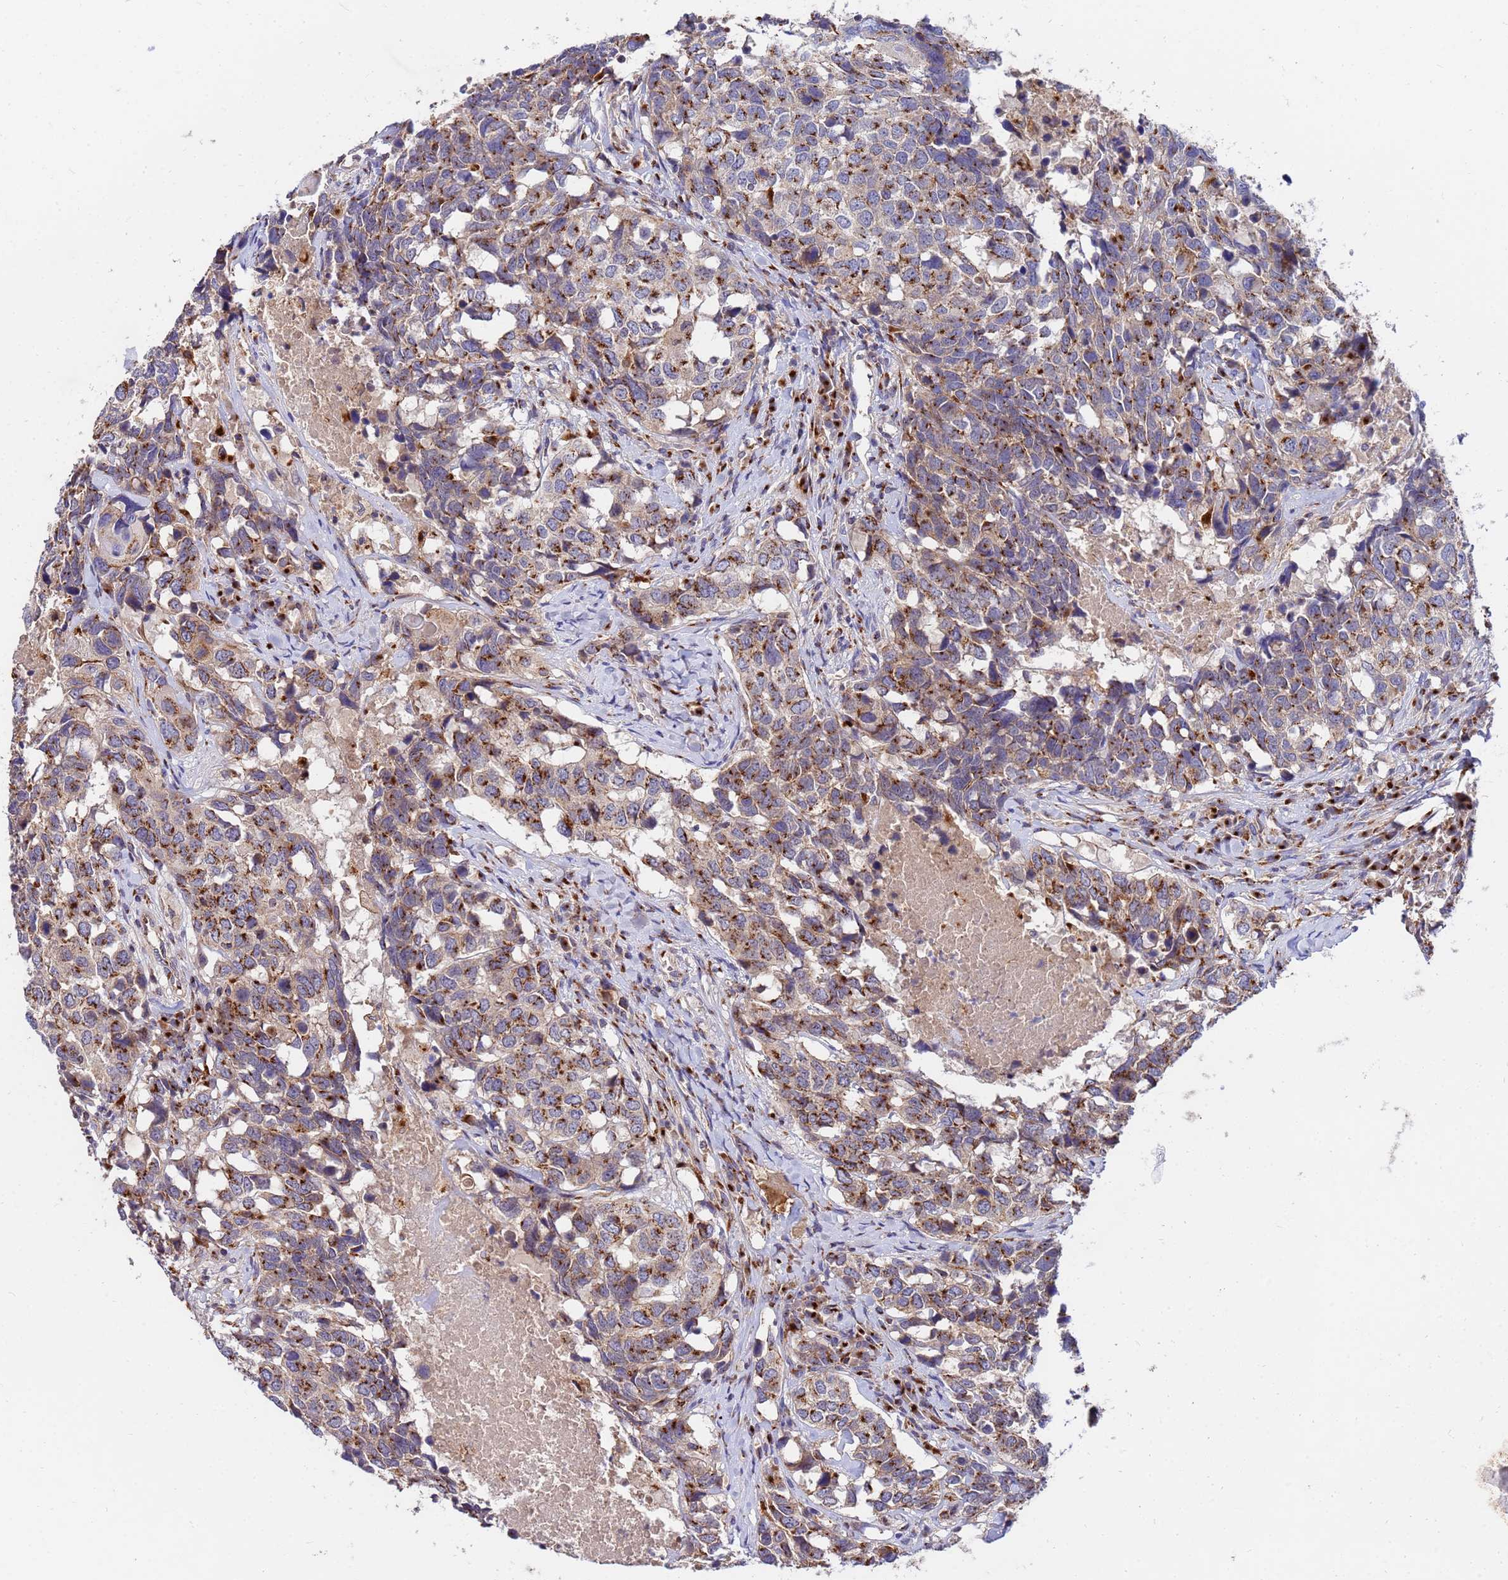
{"staining": {"intensity": "moderate", "quantity": ">75%", "location": "cytoplasmic/membranous"}, "tissue": "head and neck cancer", "cell_type": "Tumor cells", "image_type": "cancer", "snomed": [{"axis": "morphology", "description": "Squamous cell carcinoma, NOS"}, {"axis": "topography", "description": "Head-Neck"}], "caption": "Tumor cells exhibit medium levels of moderate cytoplasmic/membranous positivity in about >75% of cells in head and neck squamous cell carcinoma. The staining was performed using DAB to visualize the protein expression in brown, while the nuclei were stained in blue with hematoxylin (Magnification: 20x).", "gene": "HPS3", "patient": {"sex": "male", "age": 66}}